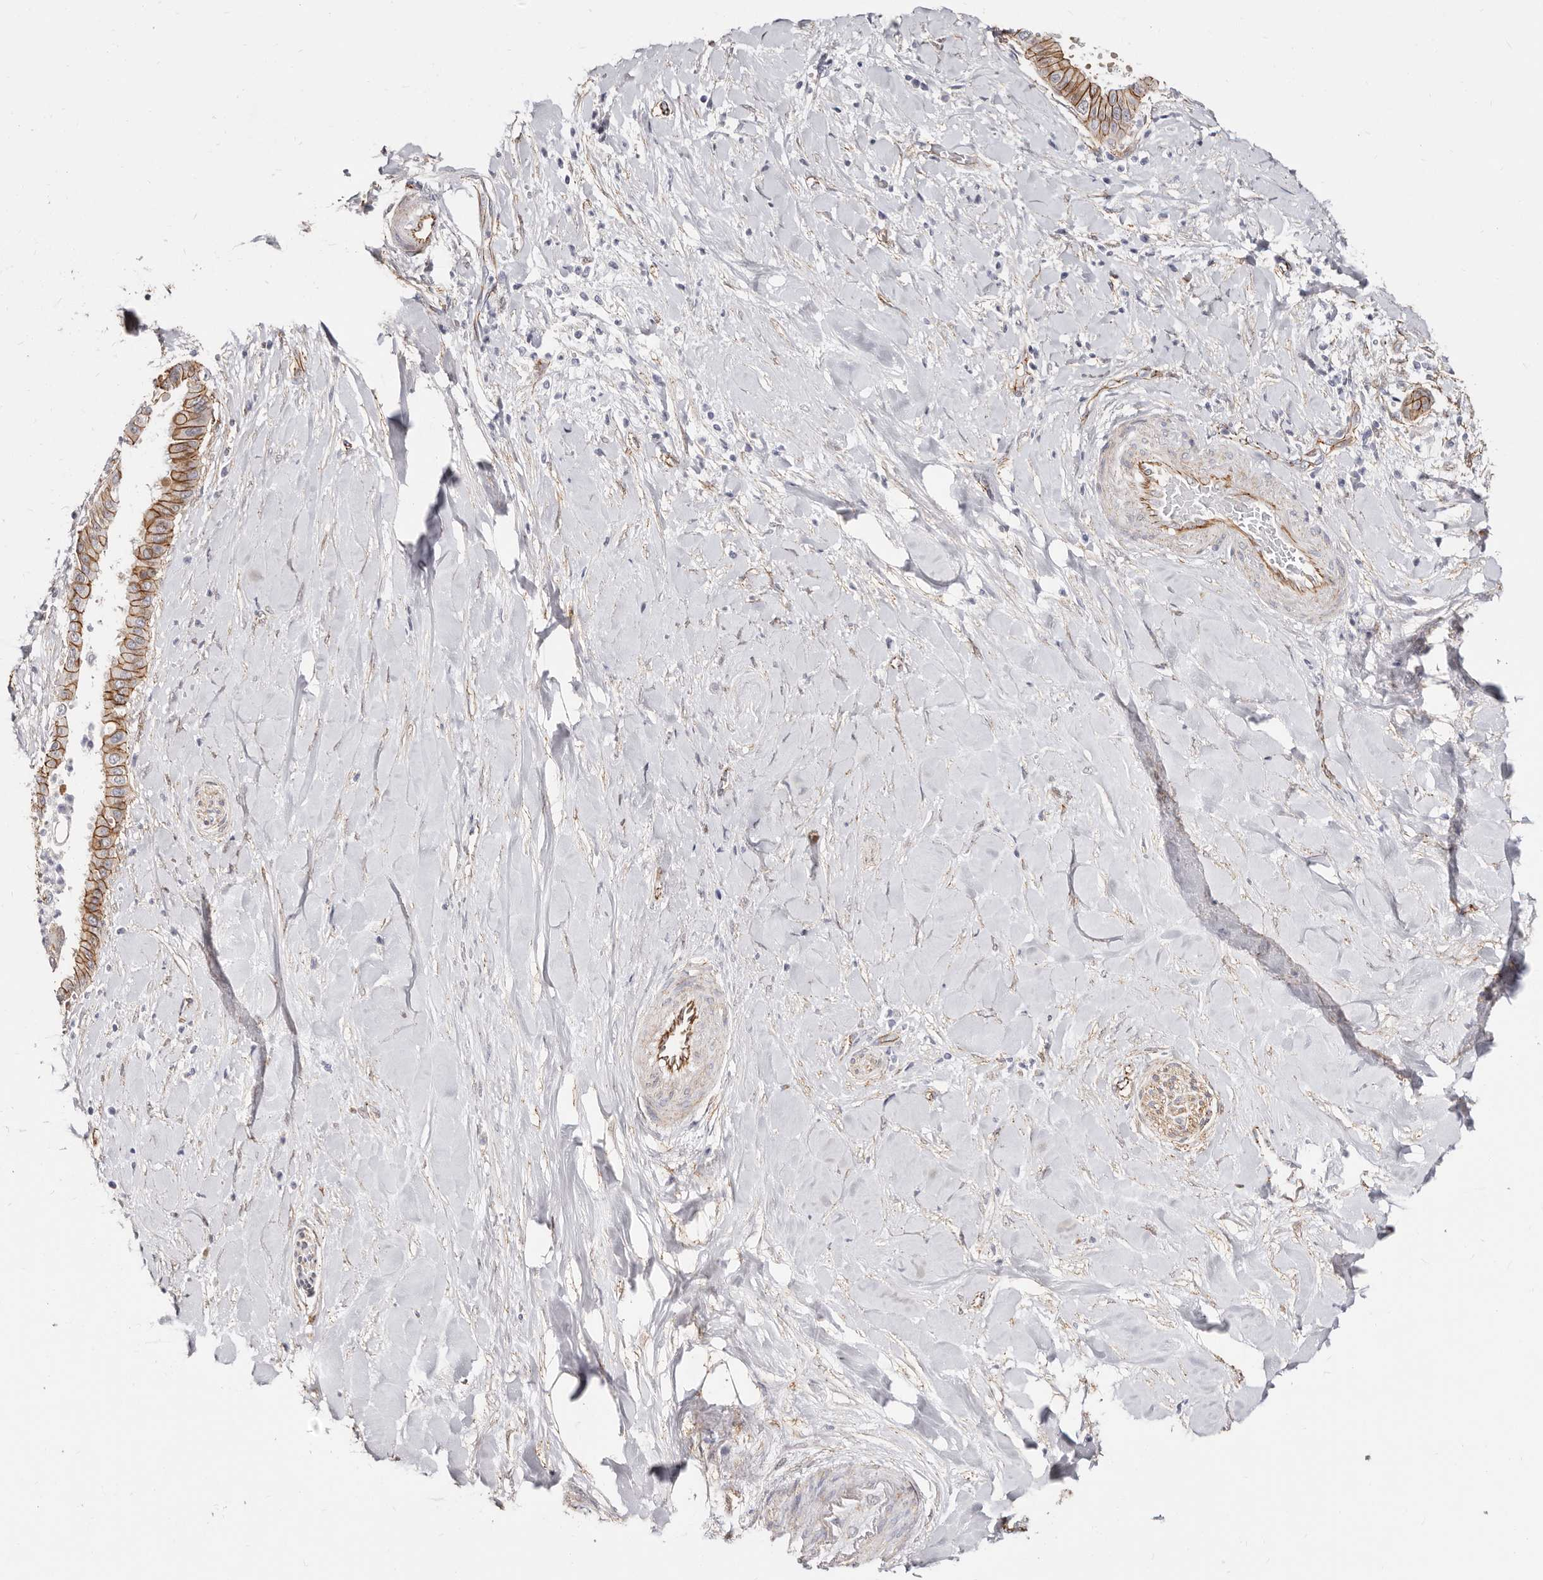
{"staining": {"intensity": "strong", "quantity": ">75%", "location": "cytoplasmic/membranous"}, "tissue": "liver cancer", "cell_type": "Tumor cells", "image_type": "cancer", "snomed": [{"axis": "morphology", "description": "Cholangiocarcinoma"}, {"axis": "topography", "description": "Liver"}], "caption": "Immunohistochemical staining of liver cancer (cholangiocarcinoma) displays high levels of strong cytoplasmic/membranous protein positivity in approximately >75% of tumor cells.", "gene": "CTNNB1", "patient": {"sex": "female", "age": 54}}